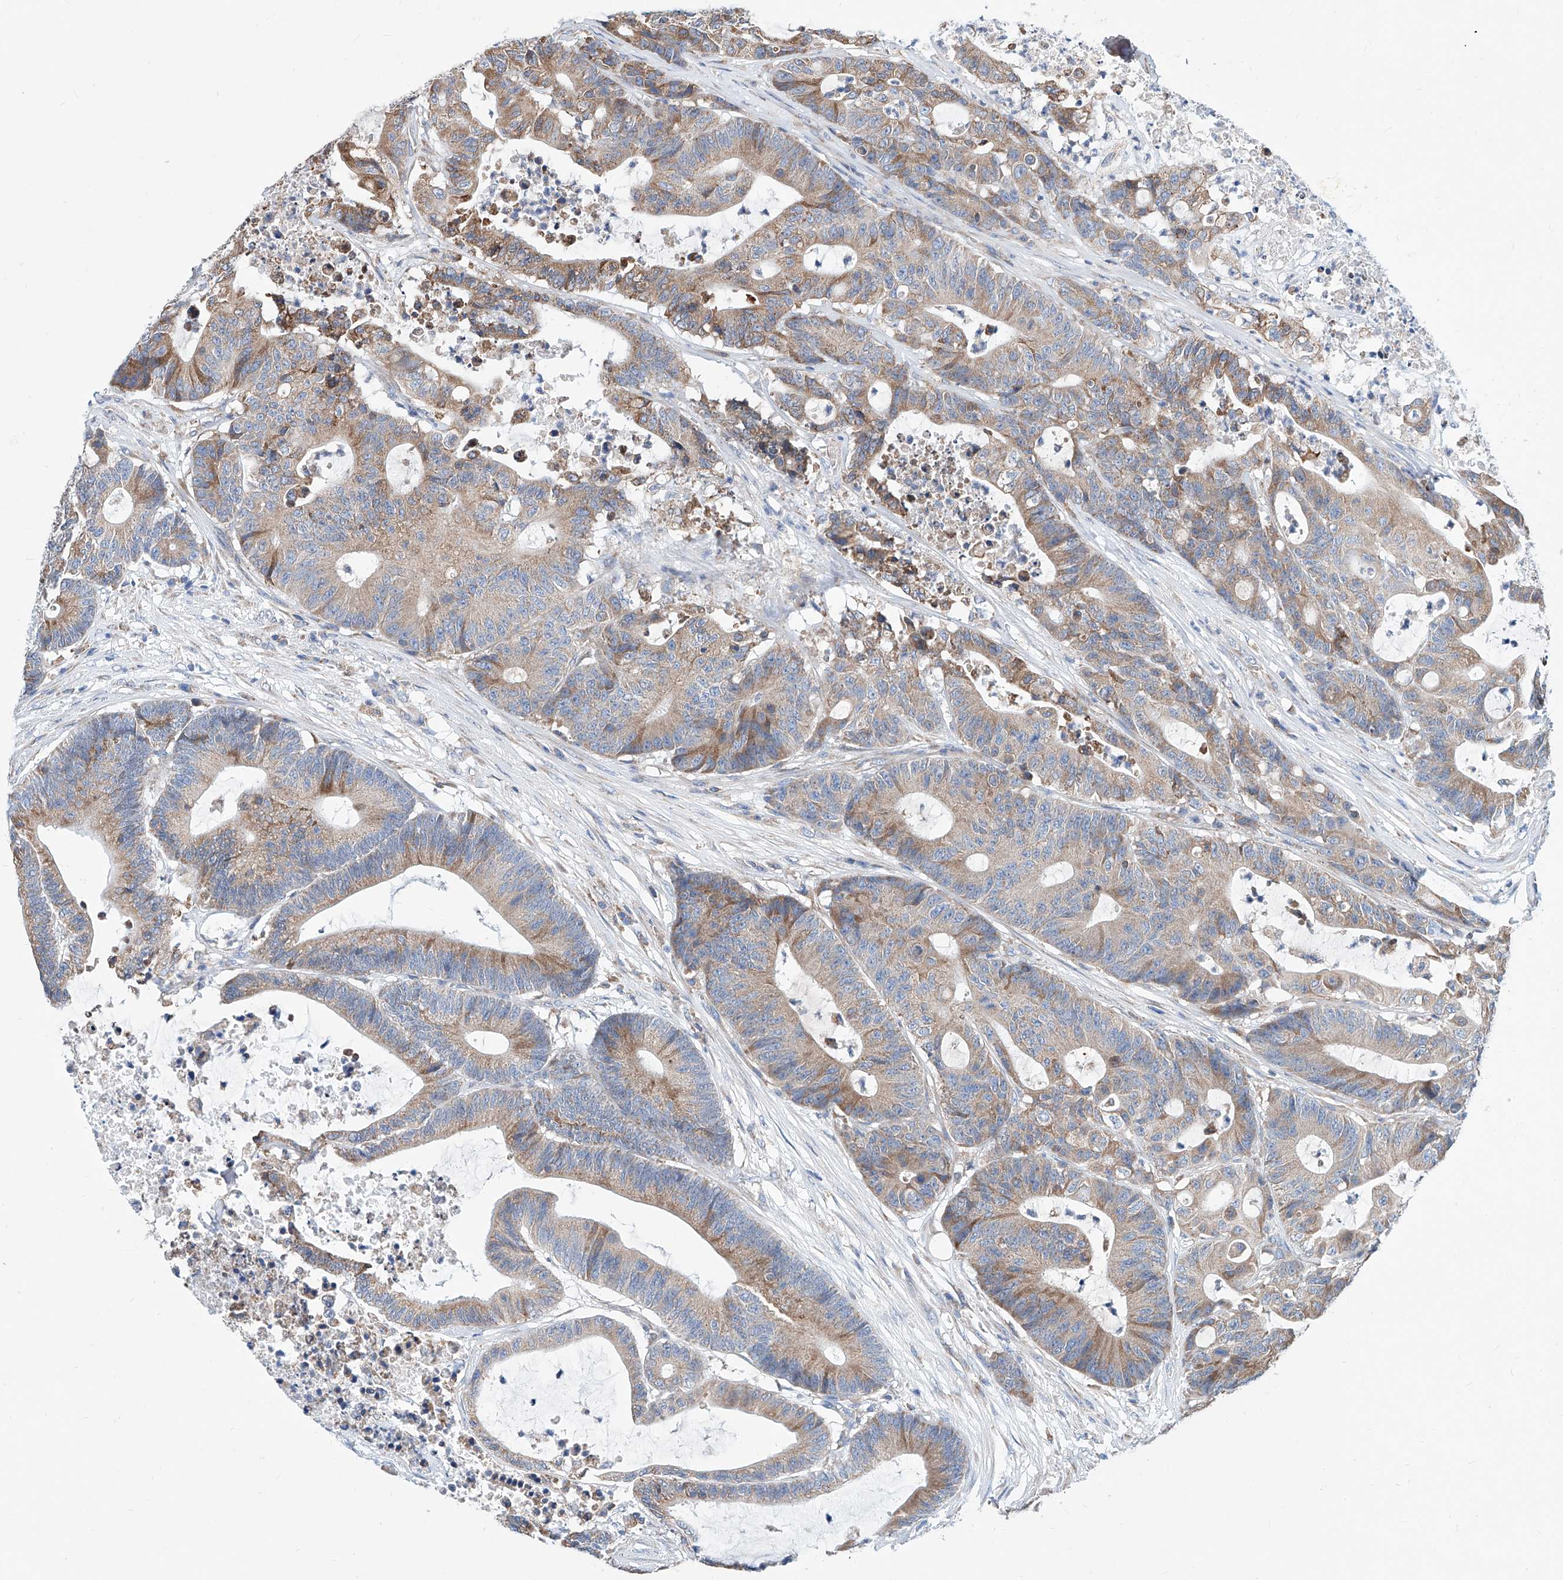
{"staining": {"intensity": "weak", "quantity": ">75%", "location": "cytoplasmic/membranous"}, "tissue": "colorectal cancer", "cell_type": "Tumor cells", "image_type": "cancer", "snomed": [{"axis": "morphology", "description": "Adenocarcinoma, NOS"}, {"axis": "topography", "description": "Colon"}], "caption": "The immunohistochemical stain shows weak cytoplasmic/membranous positivity in tumor cells of adenocarcinoma (colorectal) tissue. (DAB (3,3'-diaminobenzidine) = brown stain, brightfield microscopy at high magnification).", "gene": "MAD2L1", "patient": {"sex": "female", "age": 84}}